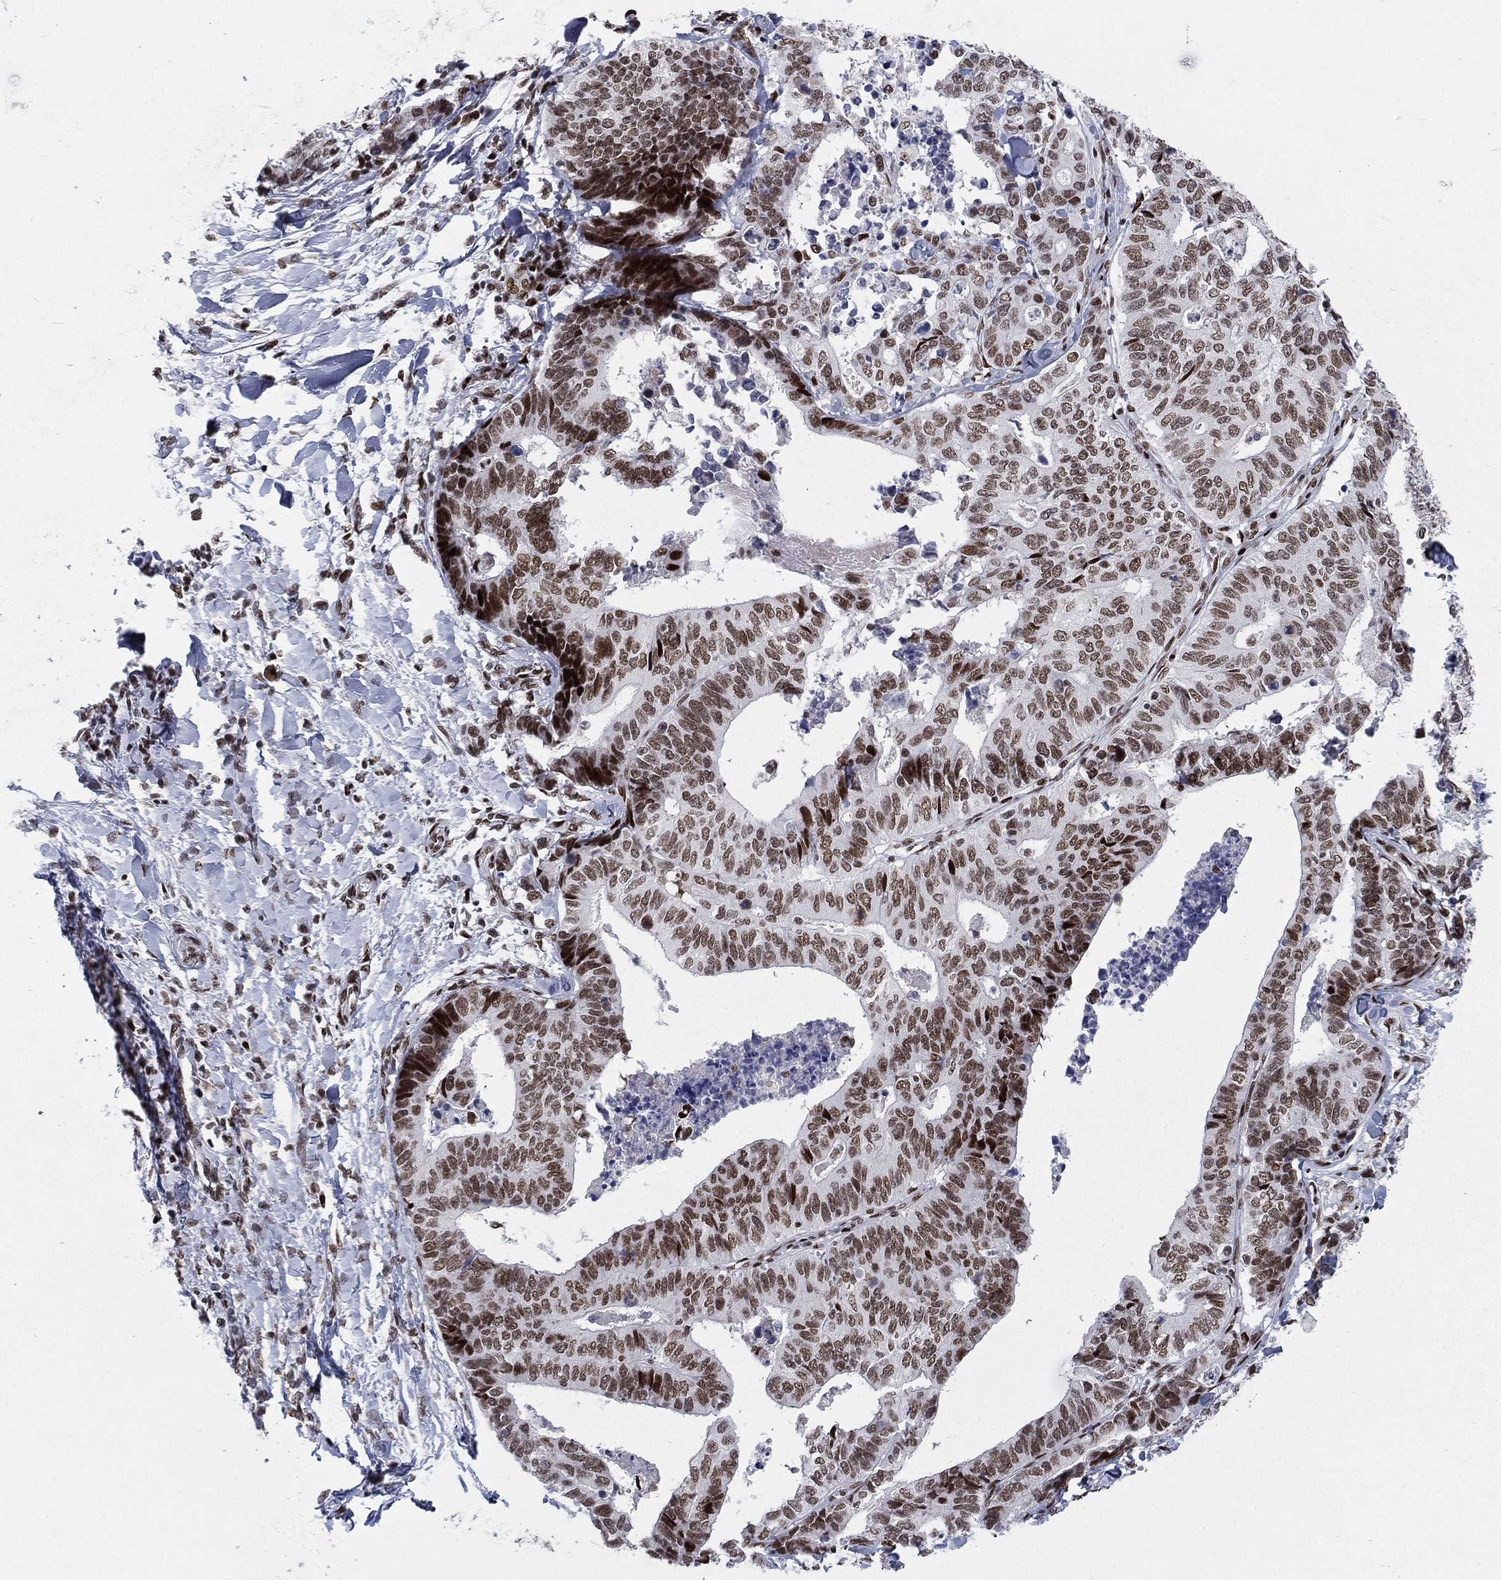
{"staining": {"intensity": "moderate", "quantity": "25%-75%", "location": "nuclear"}, "tissue": "stomach cancer", "cell_type": "Tumor cells", "image_type": "cancer", "snomed": [{"axis": "morphology", "description": "Adenocarcinoma, NOS"}, {"axis": "topography", "description": "Stomach, upper"}], "caption": "Immunohistochemical staining of human stomach cancer (adenocarcinoma) displays moderate nuclear protein expression in about 25%-75% of tumor cells. (brown staining indicates protein expression, while blue staining denotes nuclei).", "gene": "RTF1", "patient": {"sex": "female", "age": 67}}